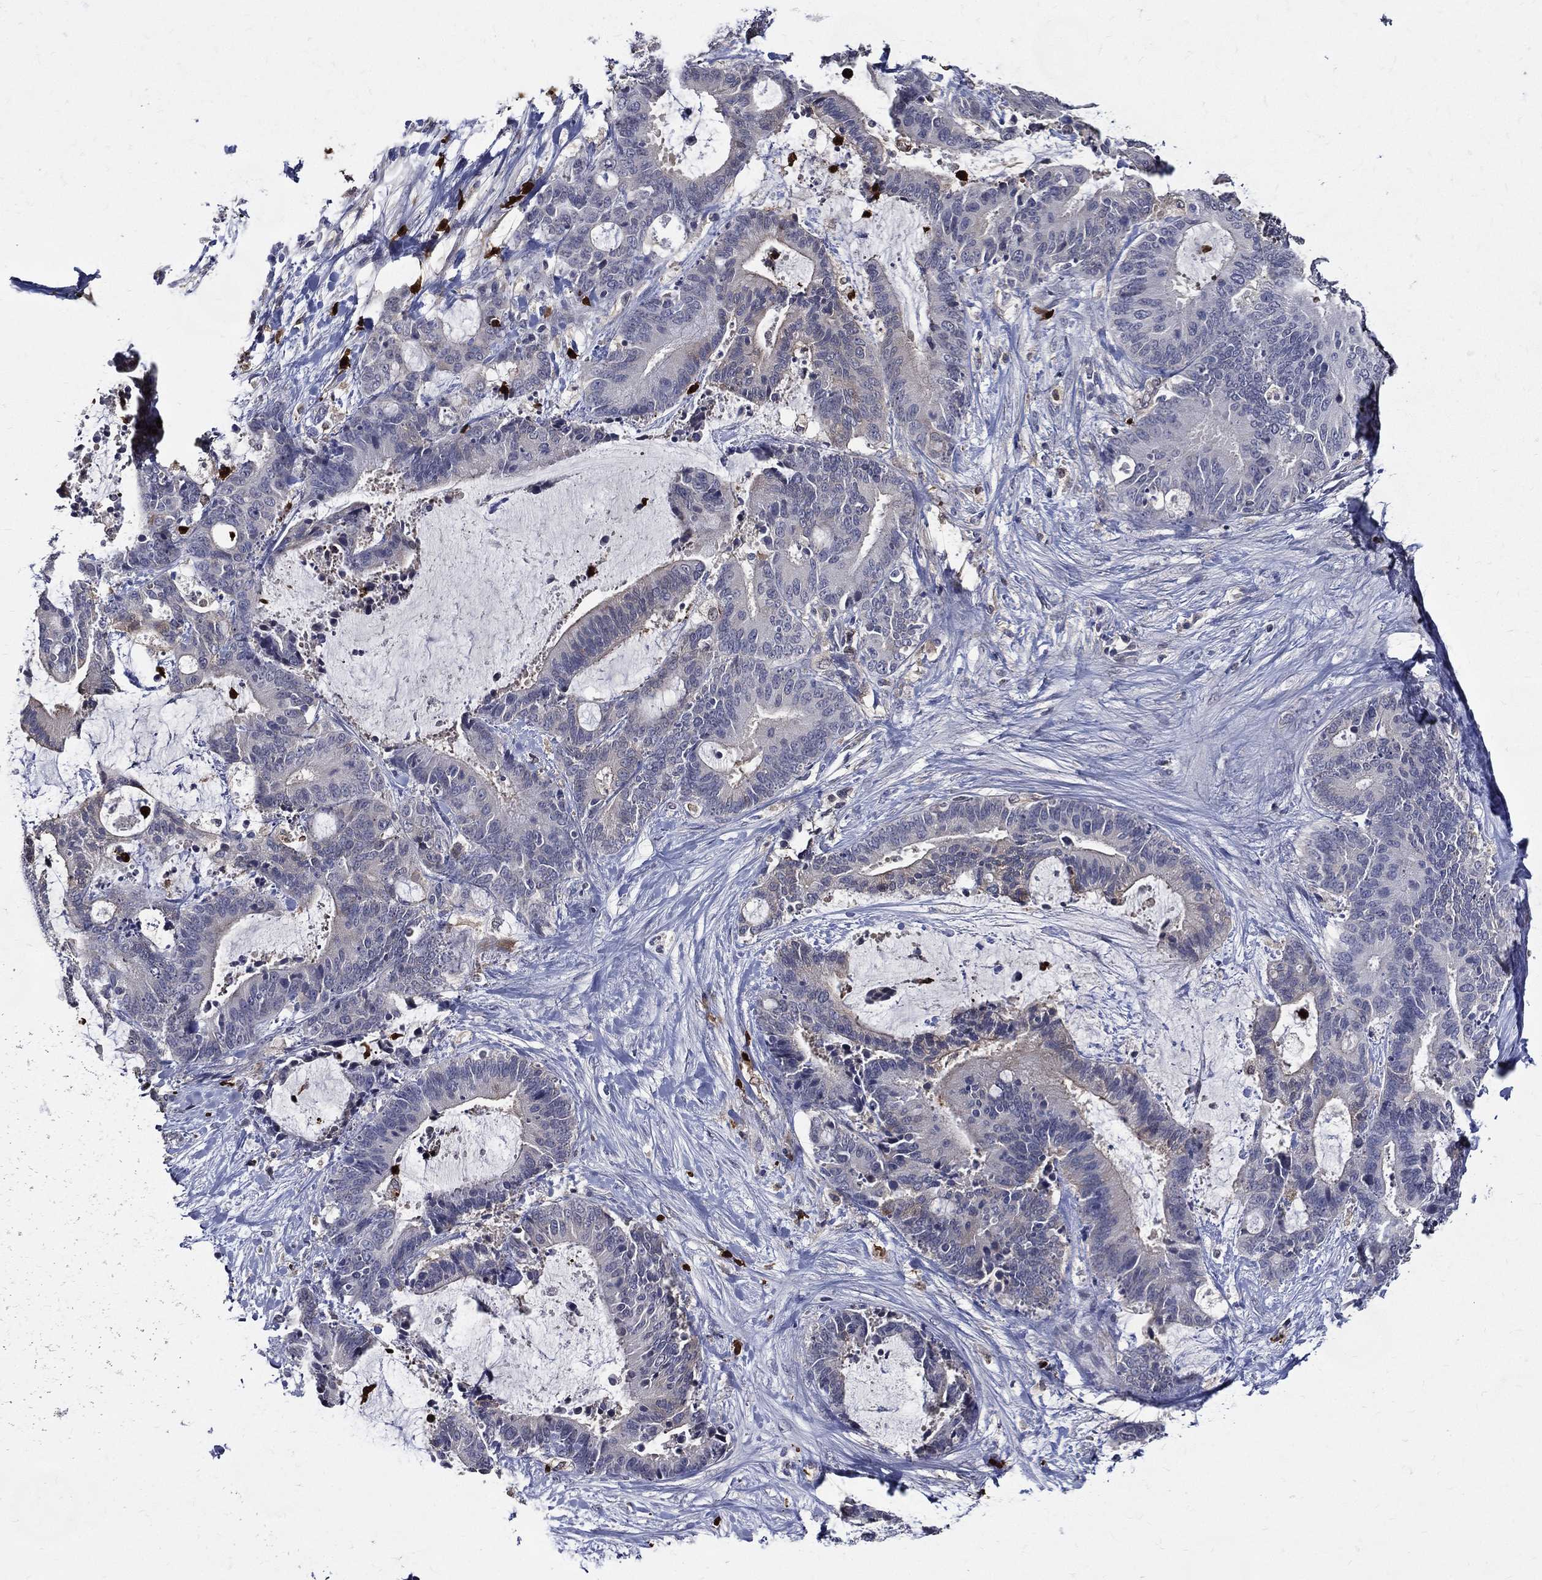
{"staining": {"intensity": "negative", "quantity": "none", "location": "none"}, "tissue": "liver cancer", "cell_type": "Tumor cells", "image_type": "cancer", "snomed": [{"axis": "morphology", "description": "Cholangiocarcinoma"}, {"axis": "topography", "description": "Liver"}], "caption": "Tumor cells show no significant protein positivity in liver cancer. (DAB (3,3'-diaminobenzidine) IHC visualized using brightfield microscopy, high magnification).", "gene": "GPR171", "patient": {"sex": "female", "age": 73}}